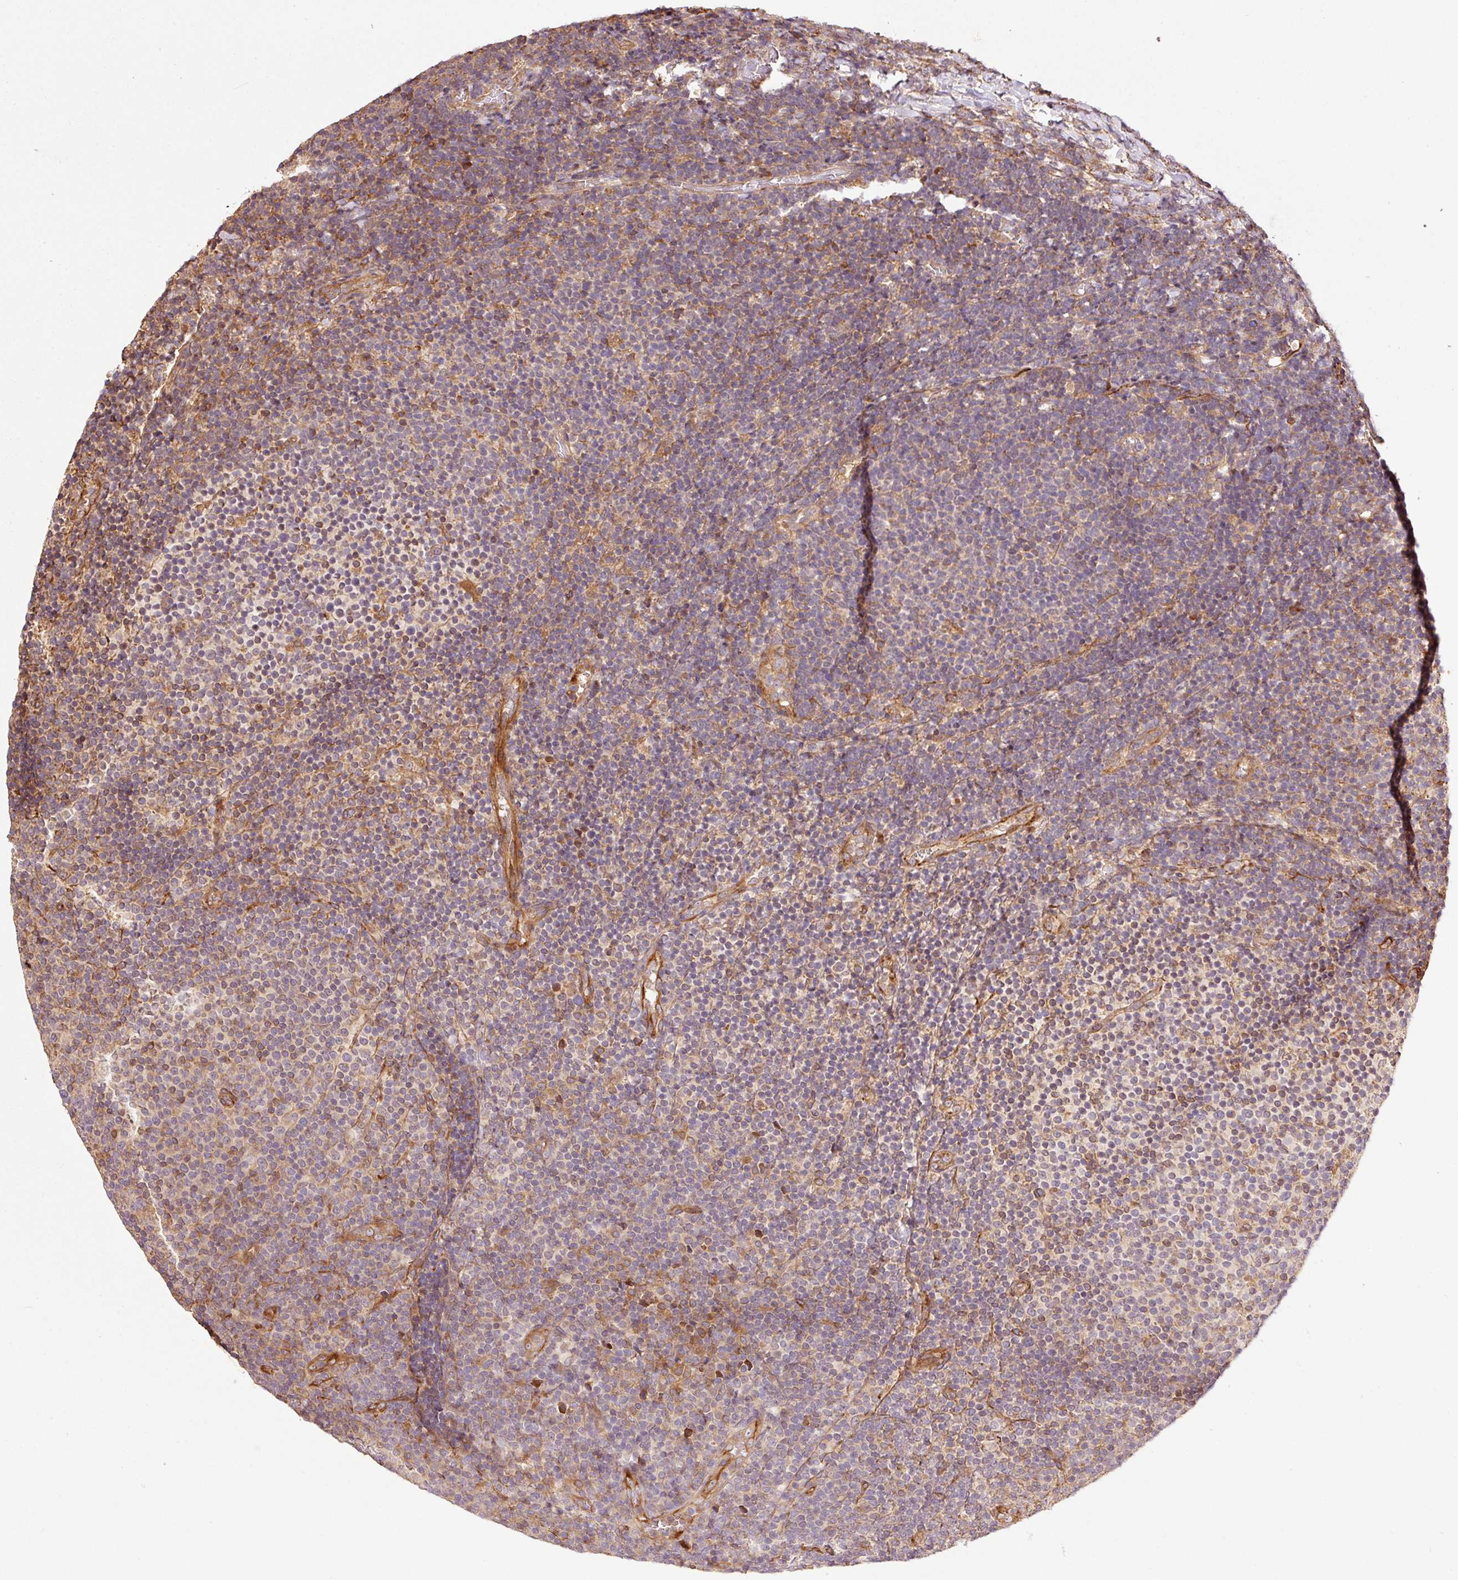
{"staining": {"intensity": "negative", "quantity": "none", "location": "none"}, "tissue": "lymphoma", "cell_type": "Tumor cells", "image_type": "cancer", "snomed": [{"axis": "morphology", "description": "Malignant lymphoma, non-Hodgkin's type, Low grade"}, {"axis": "topography", "description": "Lymph node"}], "caption": "Tumor cells are negative for brown protein staining in low-grade malignant lymphoma, non-Hodgkin's type.", "gene": "OXER1", "patient": {"sex": "male", "age": 66}}